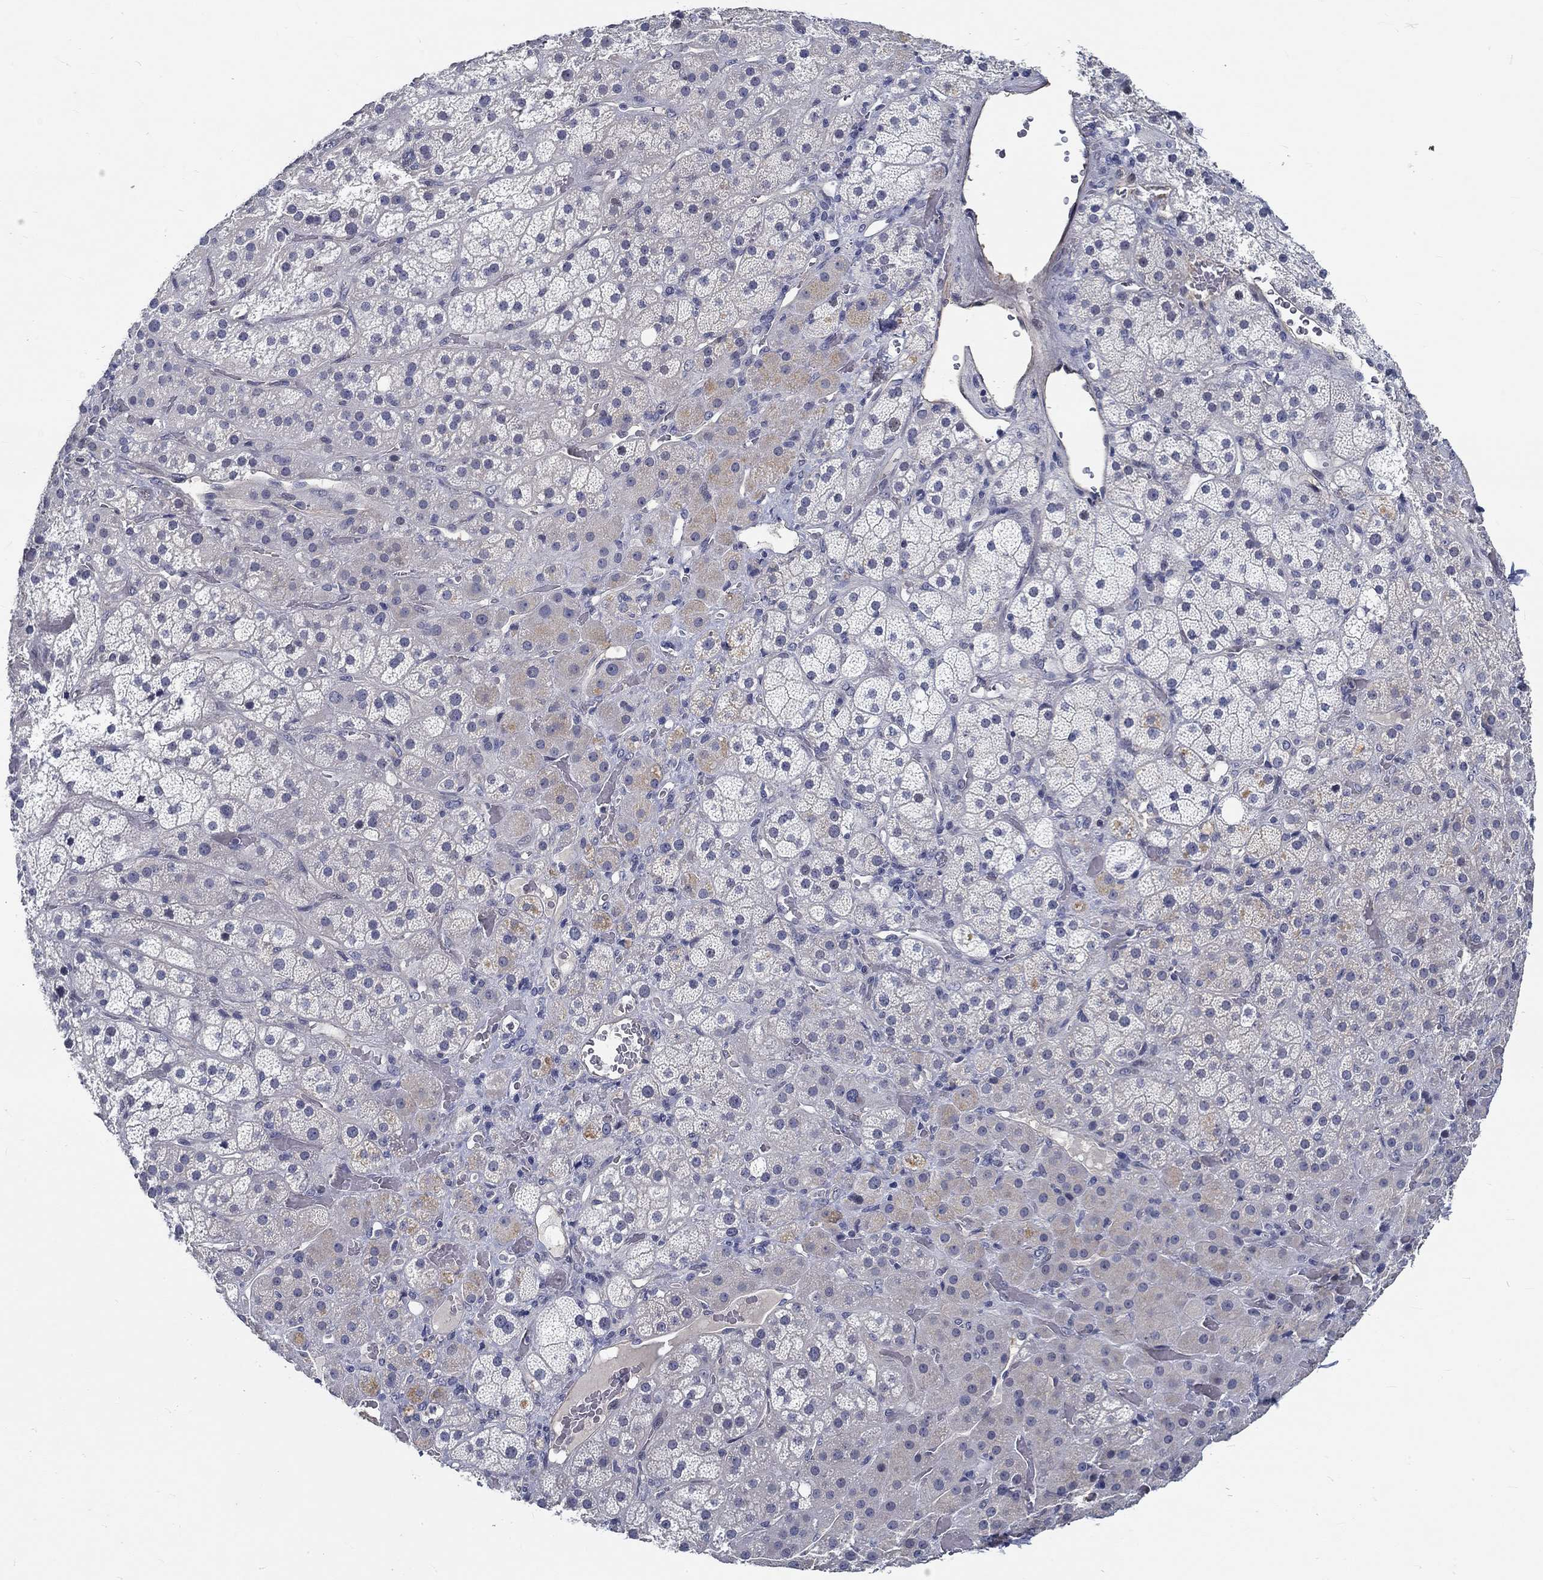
{"staining": {"intensity": "weak", "quantity": "<25%", "location": "cytoplasmic/membranous"}, "tissue": "adrenal gland", "cell_type": "Glandular cells", "image_type": "normal", "snomed": [{"axis": "morphology", "description": "Normal tissue, NOS"}, {"axis": "topography", "description": "Adrenal gland"}], "caption": "Glandular cells are negative for protein expression in normal human adrenal gland. Nuclei are stained in blue.", "gene": "MYBPC1", "patient": {"sex": "male", "age": 57}}